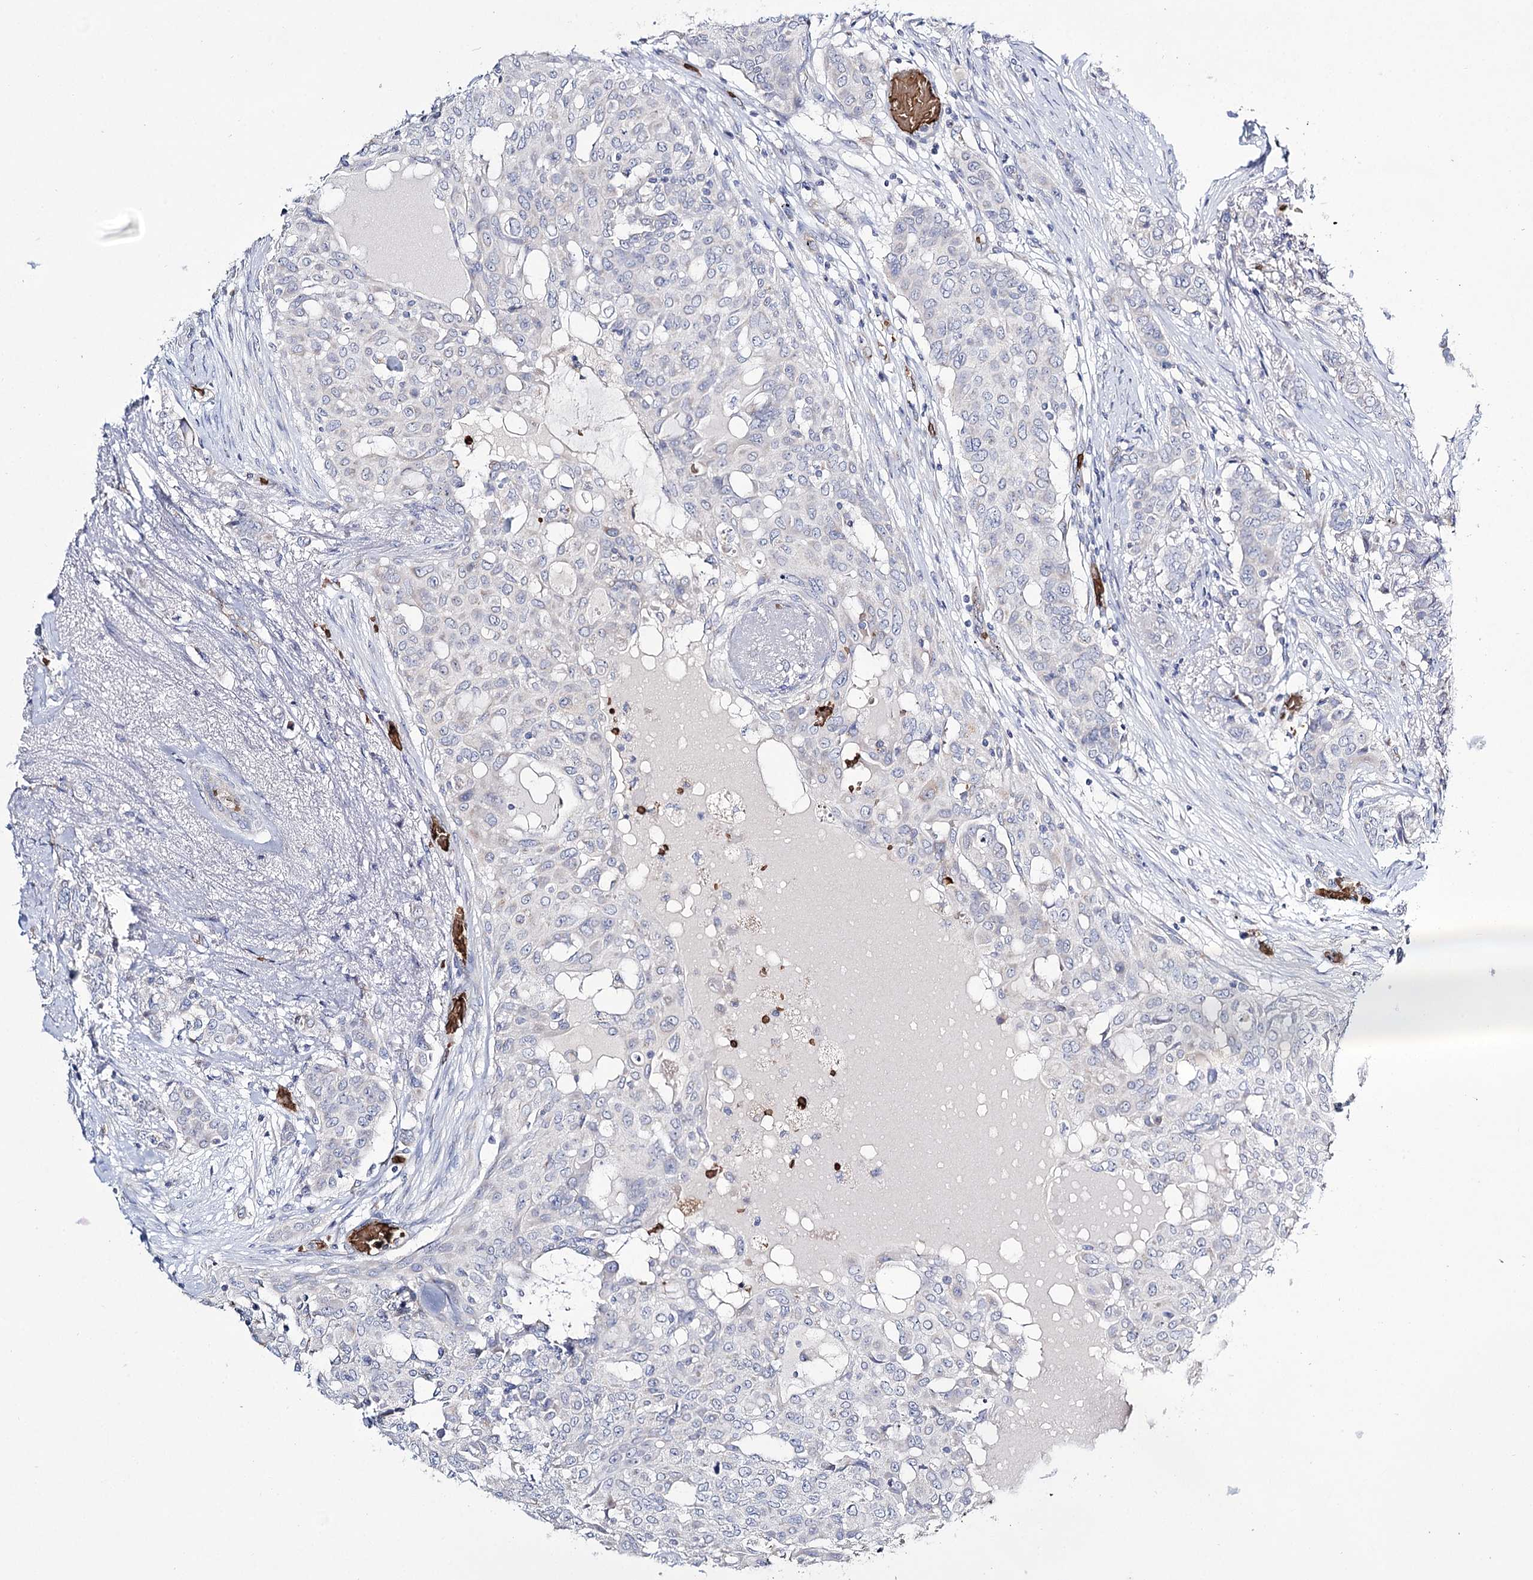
{"staining": {"intensity": "negative", "quantity": "none", "location": "none"}, "tissue": "breast cancer", "cell_type": "Tumor cells", "image_type": "cancer", "snomed": [{"axis": "morphology", "description": "Lobular carcinoma"}, {"axis": "topography", "description": "Breast"}], "caption": "Immunohistochemical staining of lobular carcinoma (breast) demonstrates no significant positivity in tumor cells. (DAB immunohistochemistry (IHC) visualized using brightfield microscopy, high magnification).", "gene": "GBF1", "patient": {"sex": "female", "age": 51}}